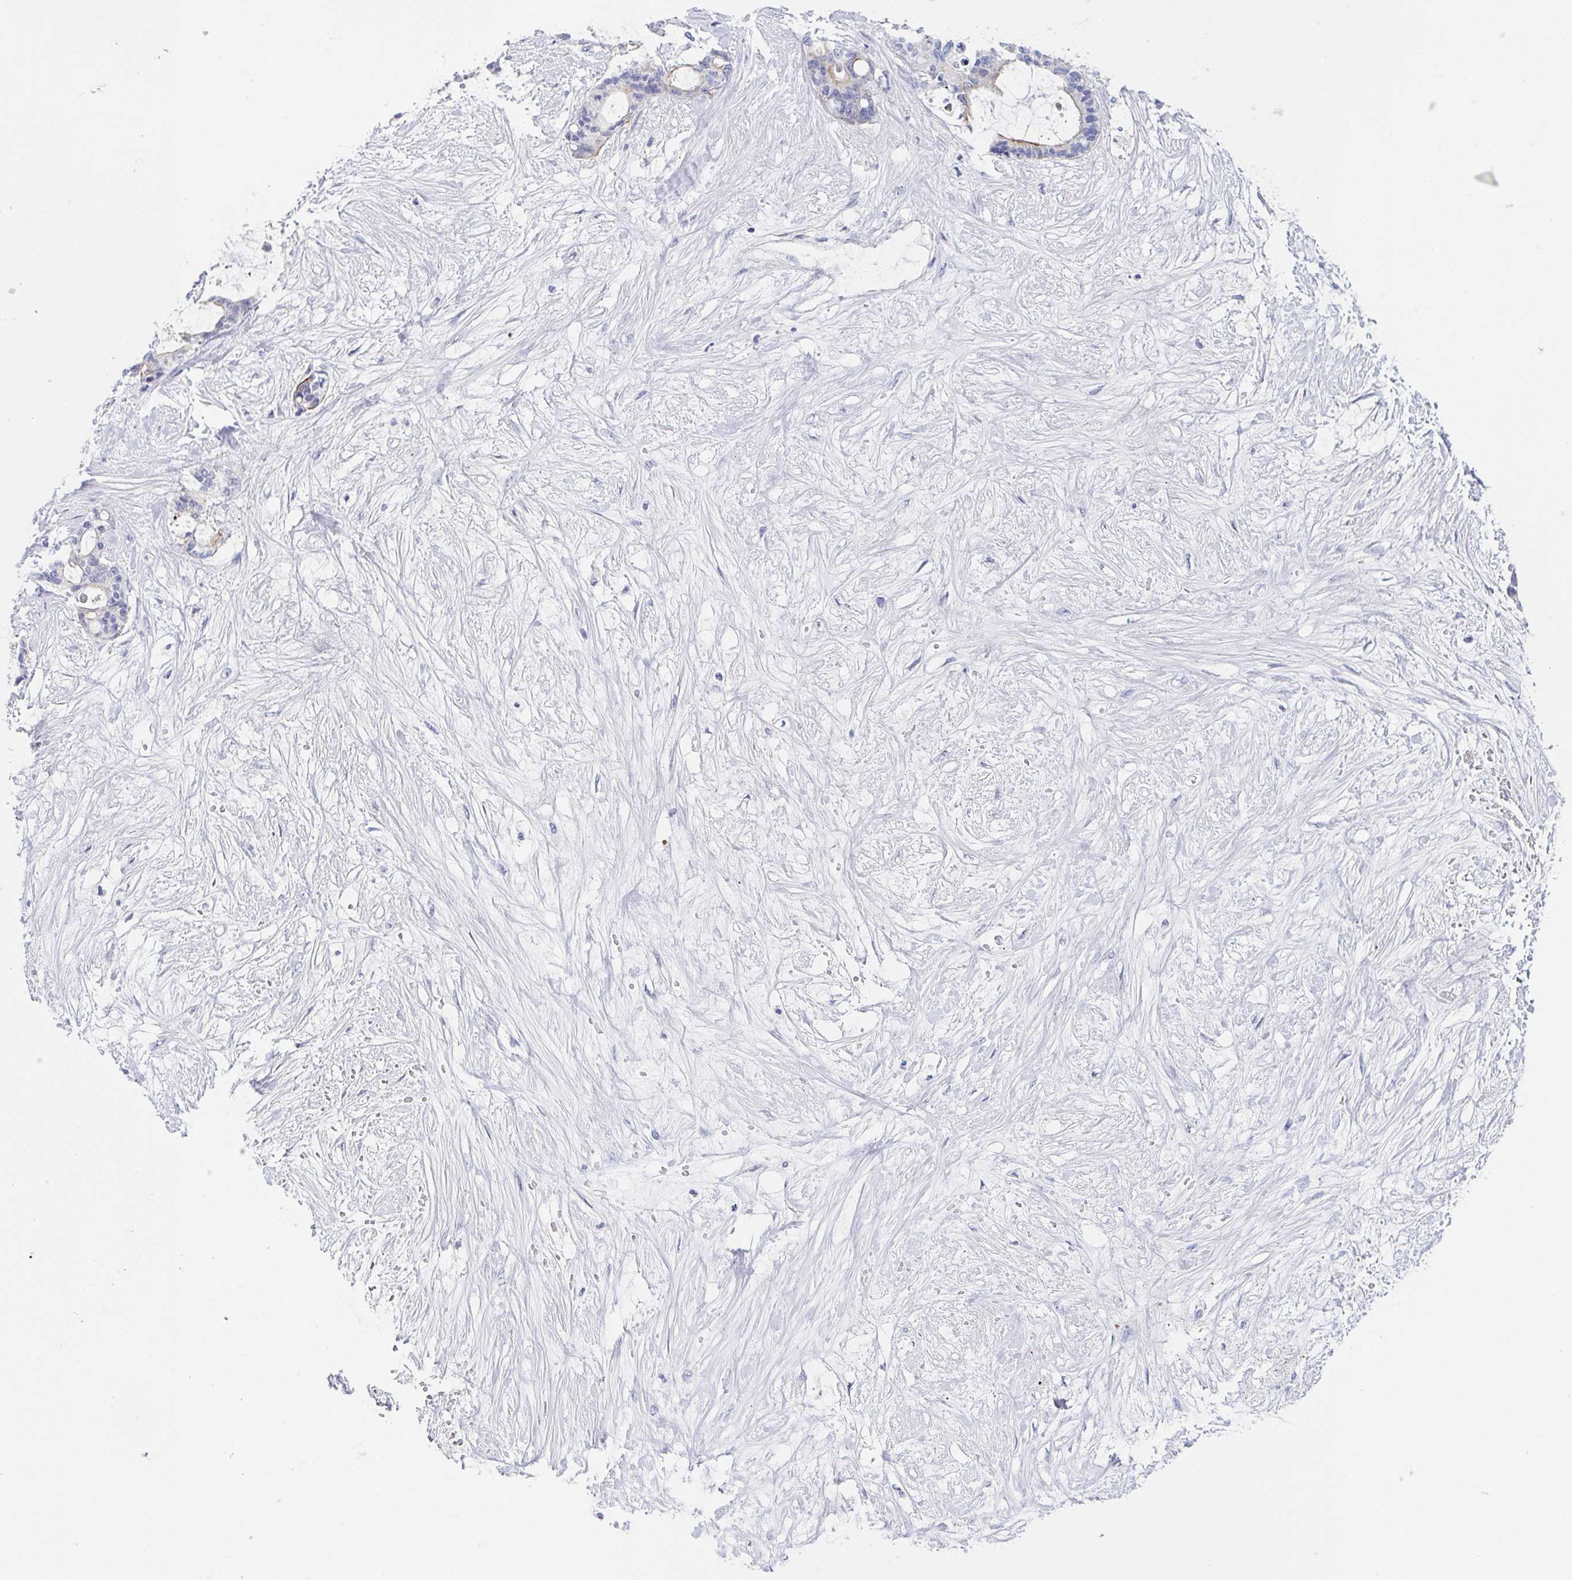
{"staining": {"intensity": "weak", "quantity": "<25%", "location": "cytoplasmic/membranous"}, "tissue": "liver cancer", "cell_type": "Tumor cells", "image_type": "cancer", "snomed": [{"axis": "morphology", "description": "Normal tissue, NOS"}, {"axis": "morphology", "description": "Cholangiocarcinoma"}, {"axis": "topography", "description": "Liver"}, {"axis": "topography", "description": "Peripheral nerve tissue"}], "caption": "A micrograph of human cholangiocarcinoma (liver) is negative for staining in tumor cells.", "gene": "RHOV", "patient": {"sex": "female", "age": 73}}